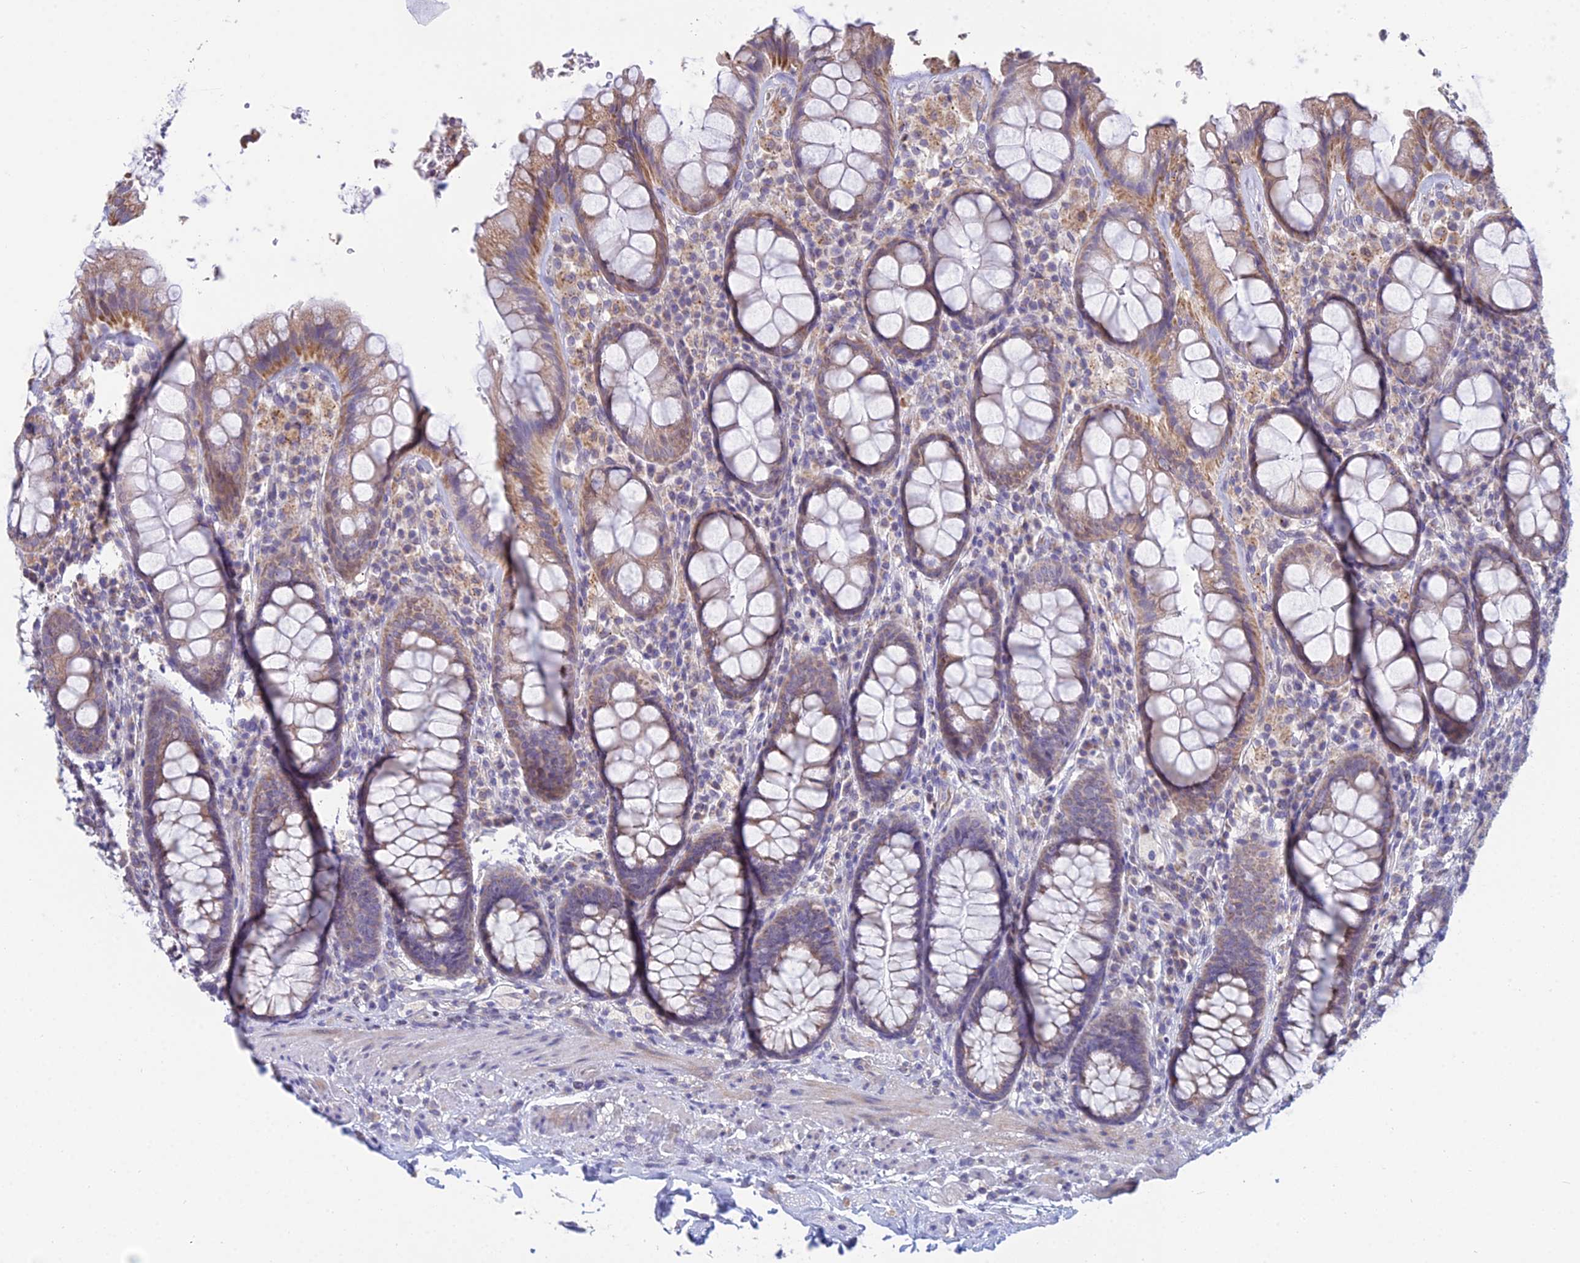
{"staining": {"intensity": "moderate", "quantity": "25%-75%", "location": "cytoplasmic/membranous"}, "tissue": "rectum", "cell_type": "Glandular cells", "image_type": "normal", "snomed": [{"axis": "morphology", "description": "Normal tissue, NOS"}, {"axis": "topography", "description": "Rectum"}], "caption": "Rectum stained with IHC demonstrates moderate cytoplasmic/membranous positivity in approximately 25%-75% of glandular cells.", "gene": "CFAP206", "patient": {"sex": "male", "age": 83}}